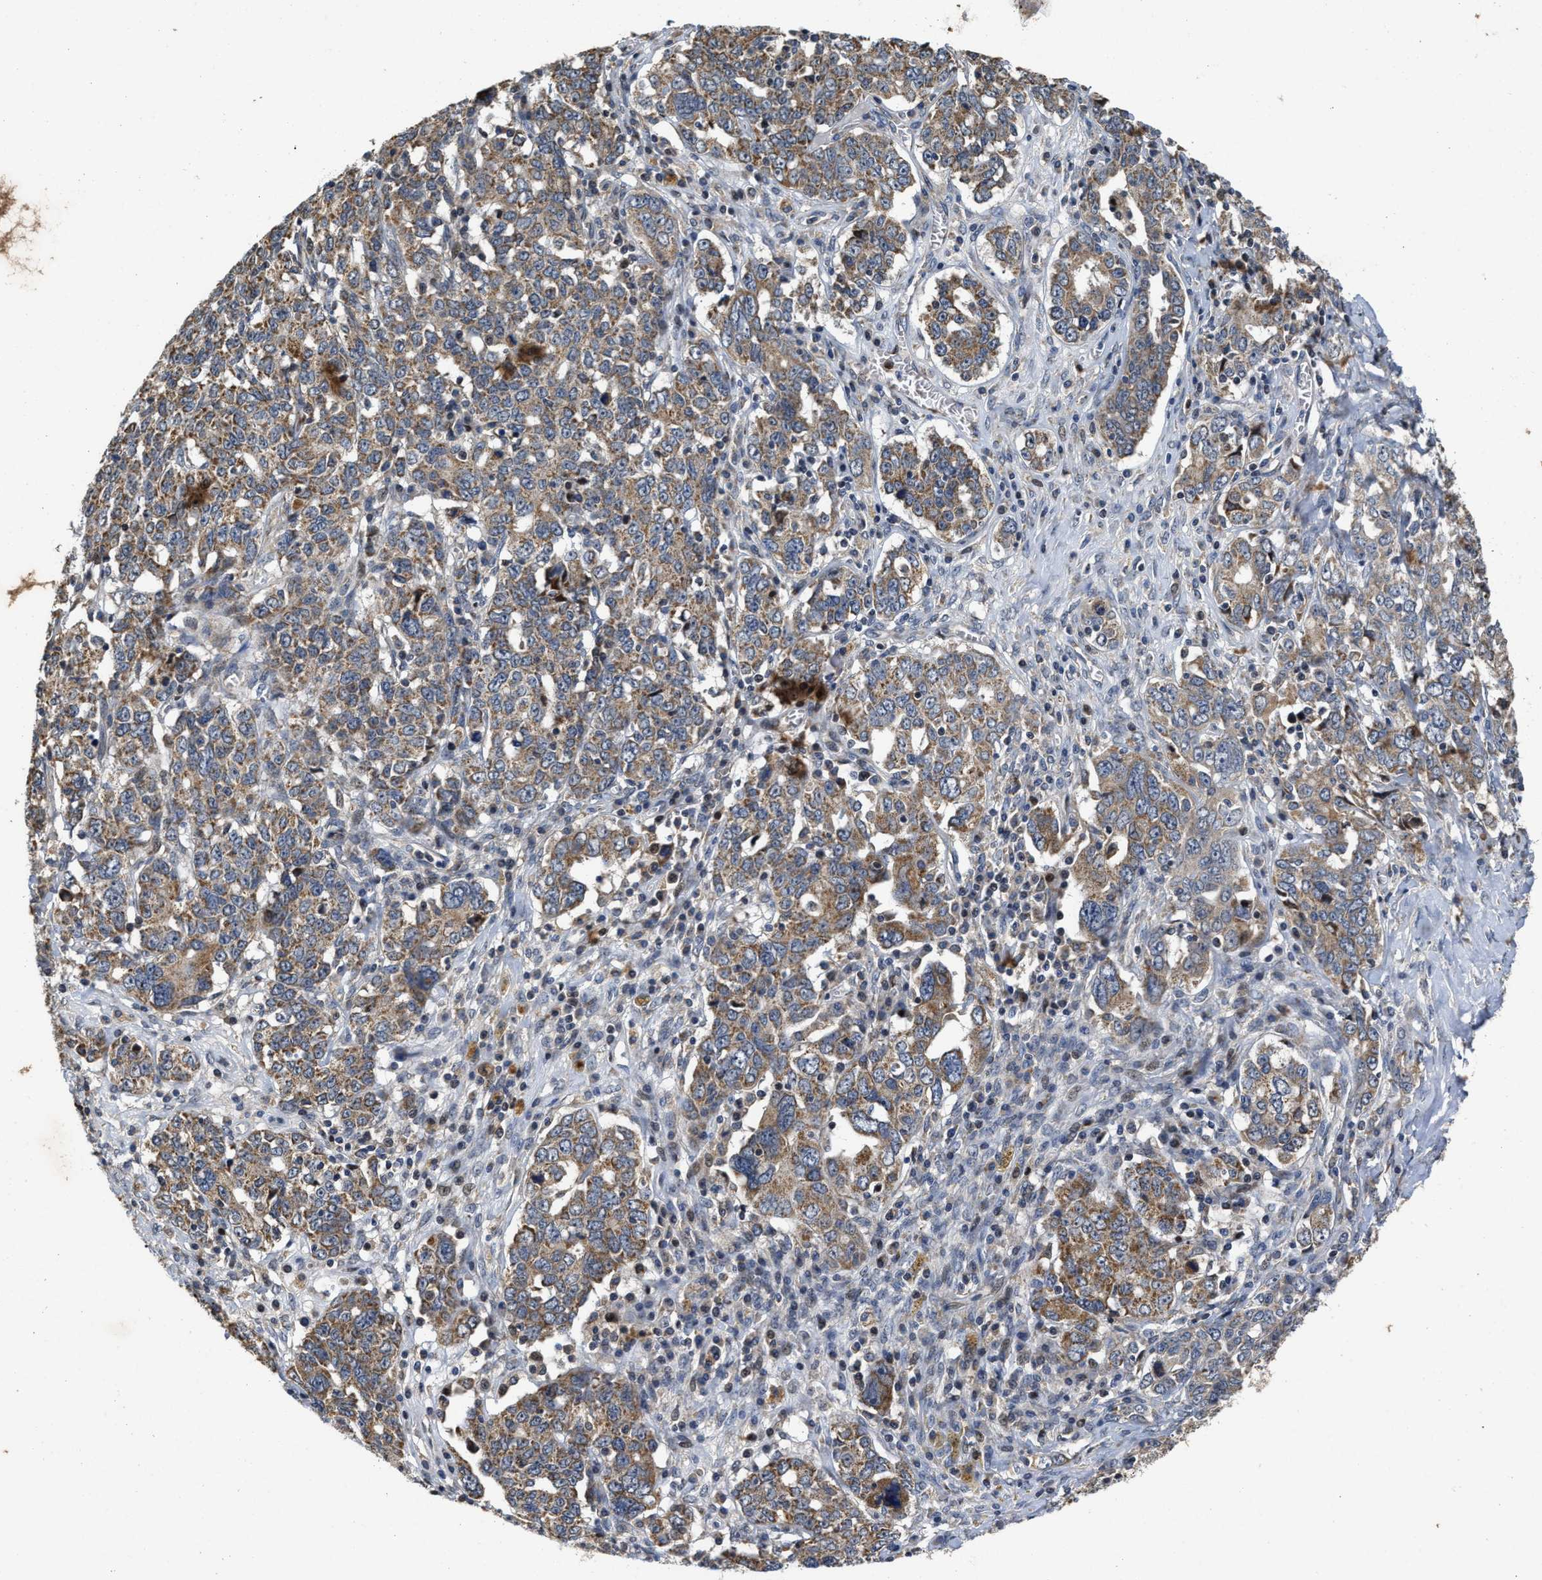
{"staining": {"intensity": "moderate", "quantity": "25%-75%", "location": "cytoplasmic/membranous"}, "tissue": "ovarian cancer", "cell_type": "Tumor cells", "image_type": "cancer", "snomed": [{"axis": "morphology", "description": "Carcinoma, endometroid"}, {"axis": "topography", "description": "Ovary"}], "caption": "Immunohistochemical staining of ovarian cancer reveals medium levels of moderate cytoplasmic/membranous protein staining in approximately 25%-75% of tumor cells.", "gene": "SCYL2", "patient": {"sex": "female", "age": 62}}